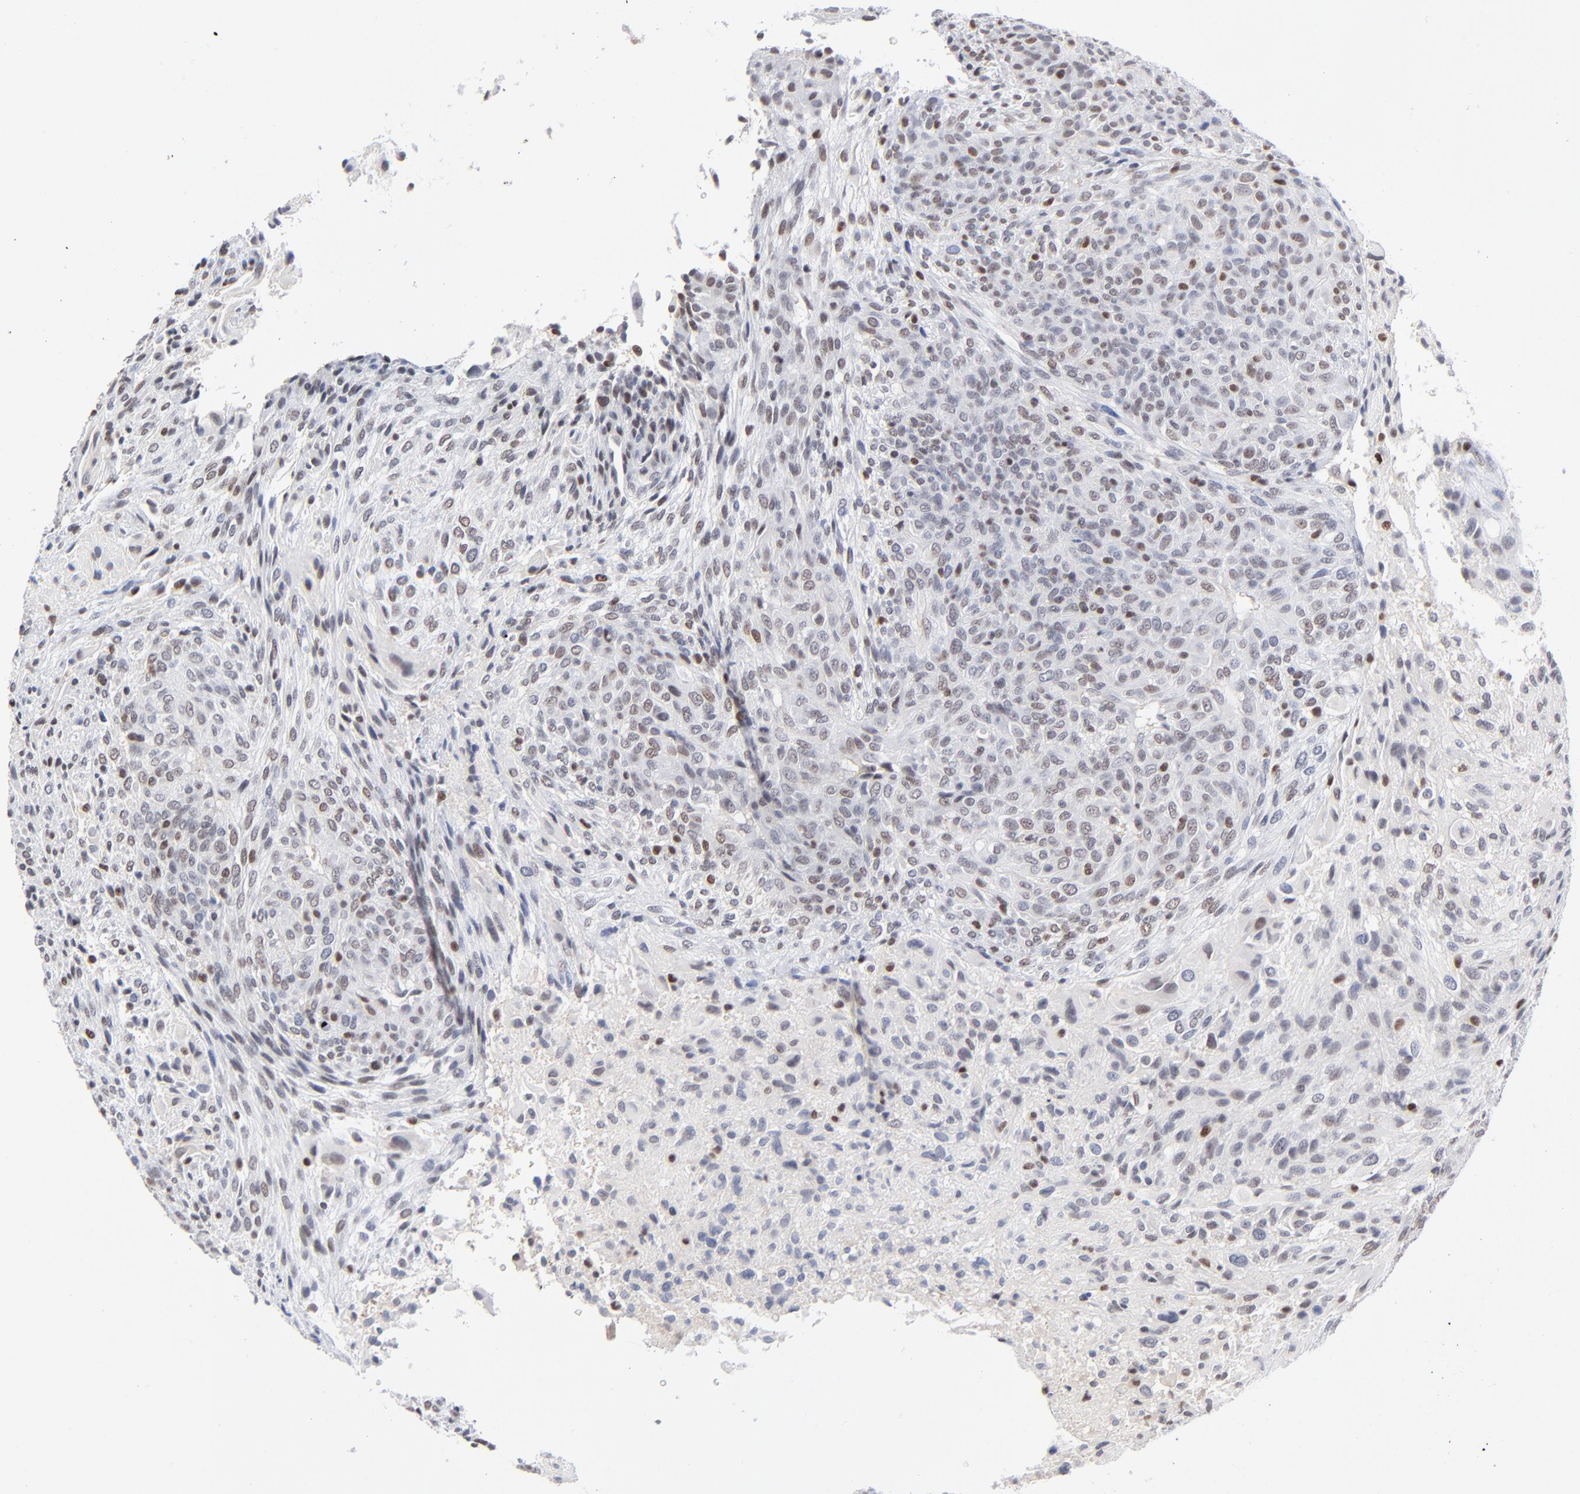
{"staining": {"intensity": "weak", "quantity": "25%-75%", "location": "nuclear"}, "tissue": "glioma", "cell_type": "Tumor cells", "image_type": "cancer", "snomed": [{"axis": "morphology", "description": "Glioma, malignant, High grade"}, {"axis": "topography", "description": "Cerebral cortex"}], "caption": "A high-resolution image shows immunohistochemistry (IHC) staining of glioma, which reveals weak nuclear expression in about 25%-75% of tumor cells.", "gene": "MAX", "patient": {"sex": "female", "age": 55}}